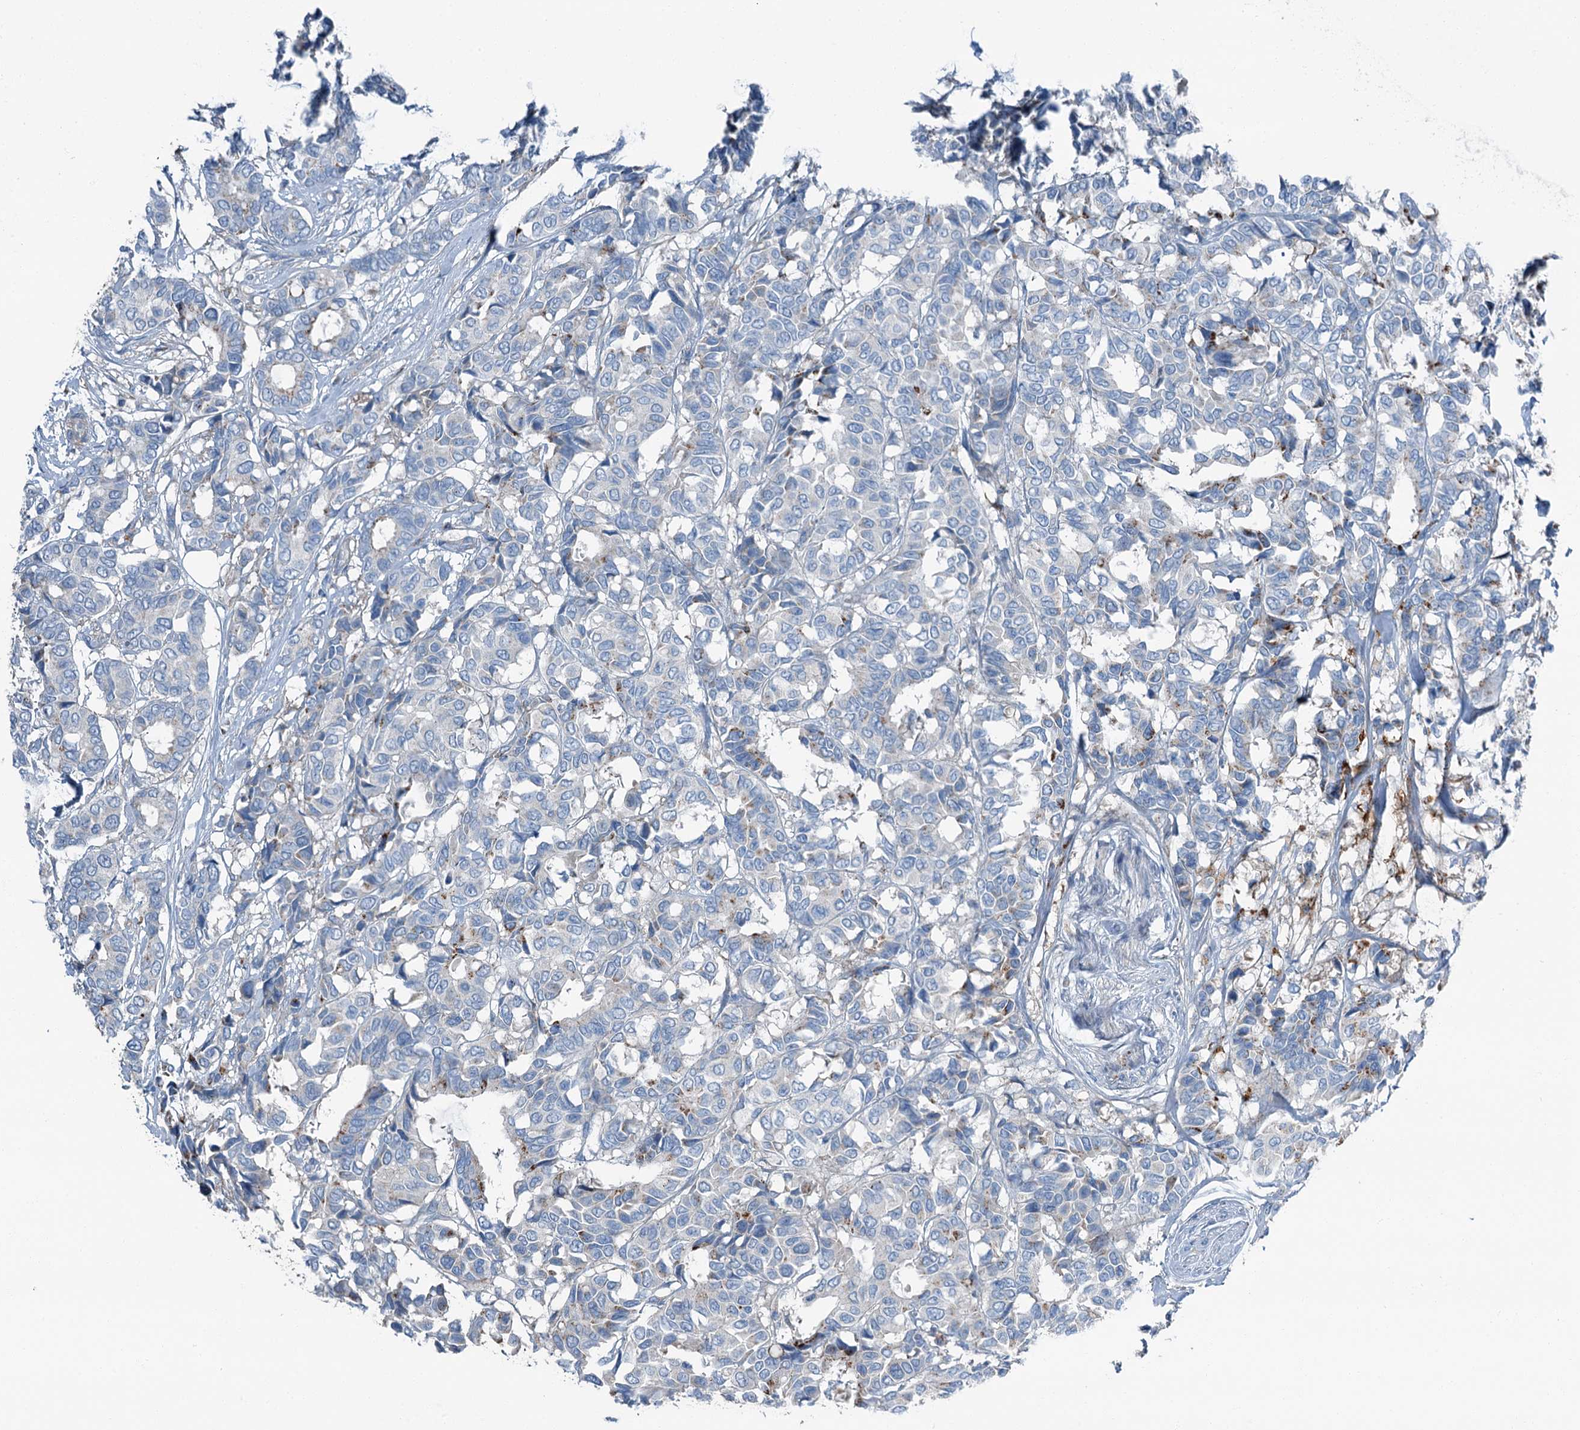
{"staining": {"intensity": "negative", "quantity": "none", "location": "none"}, "tissue": "breast cancer", "cell_type": "Tumor cells", "image_type": "cancer", "snomed": [{"axis": "morphology", "description": "Duct carcinoma"}, {"axis": "topography", "description": "Breast"}], "caption": "High power microscopy photomicrograph of an immunohistochemistry image of breast cancer, revealing no significant positivity in tumor cells. The staining is performed using DAB brown chromogen with nuclei counter-stained in using hematoxylin.", "gene": "AXL", "patient": {"sex": "female", "age": 87}}